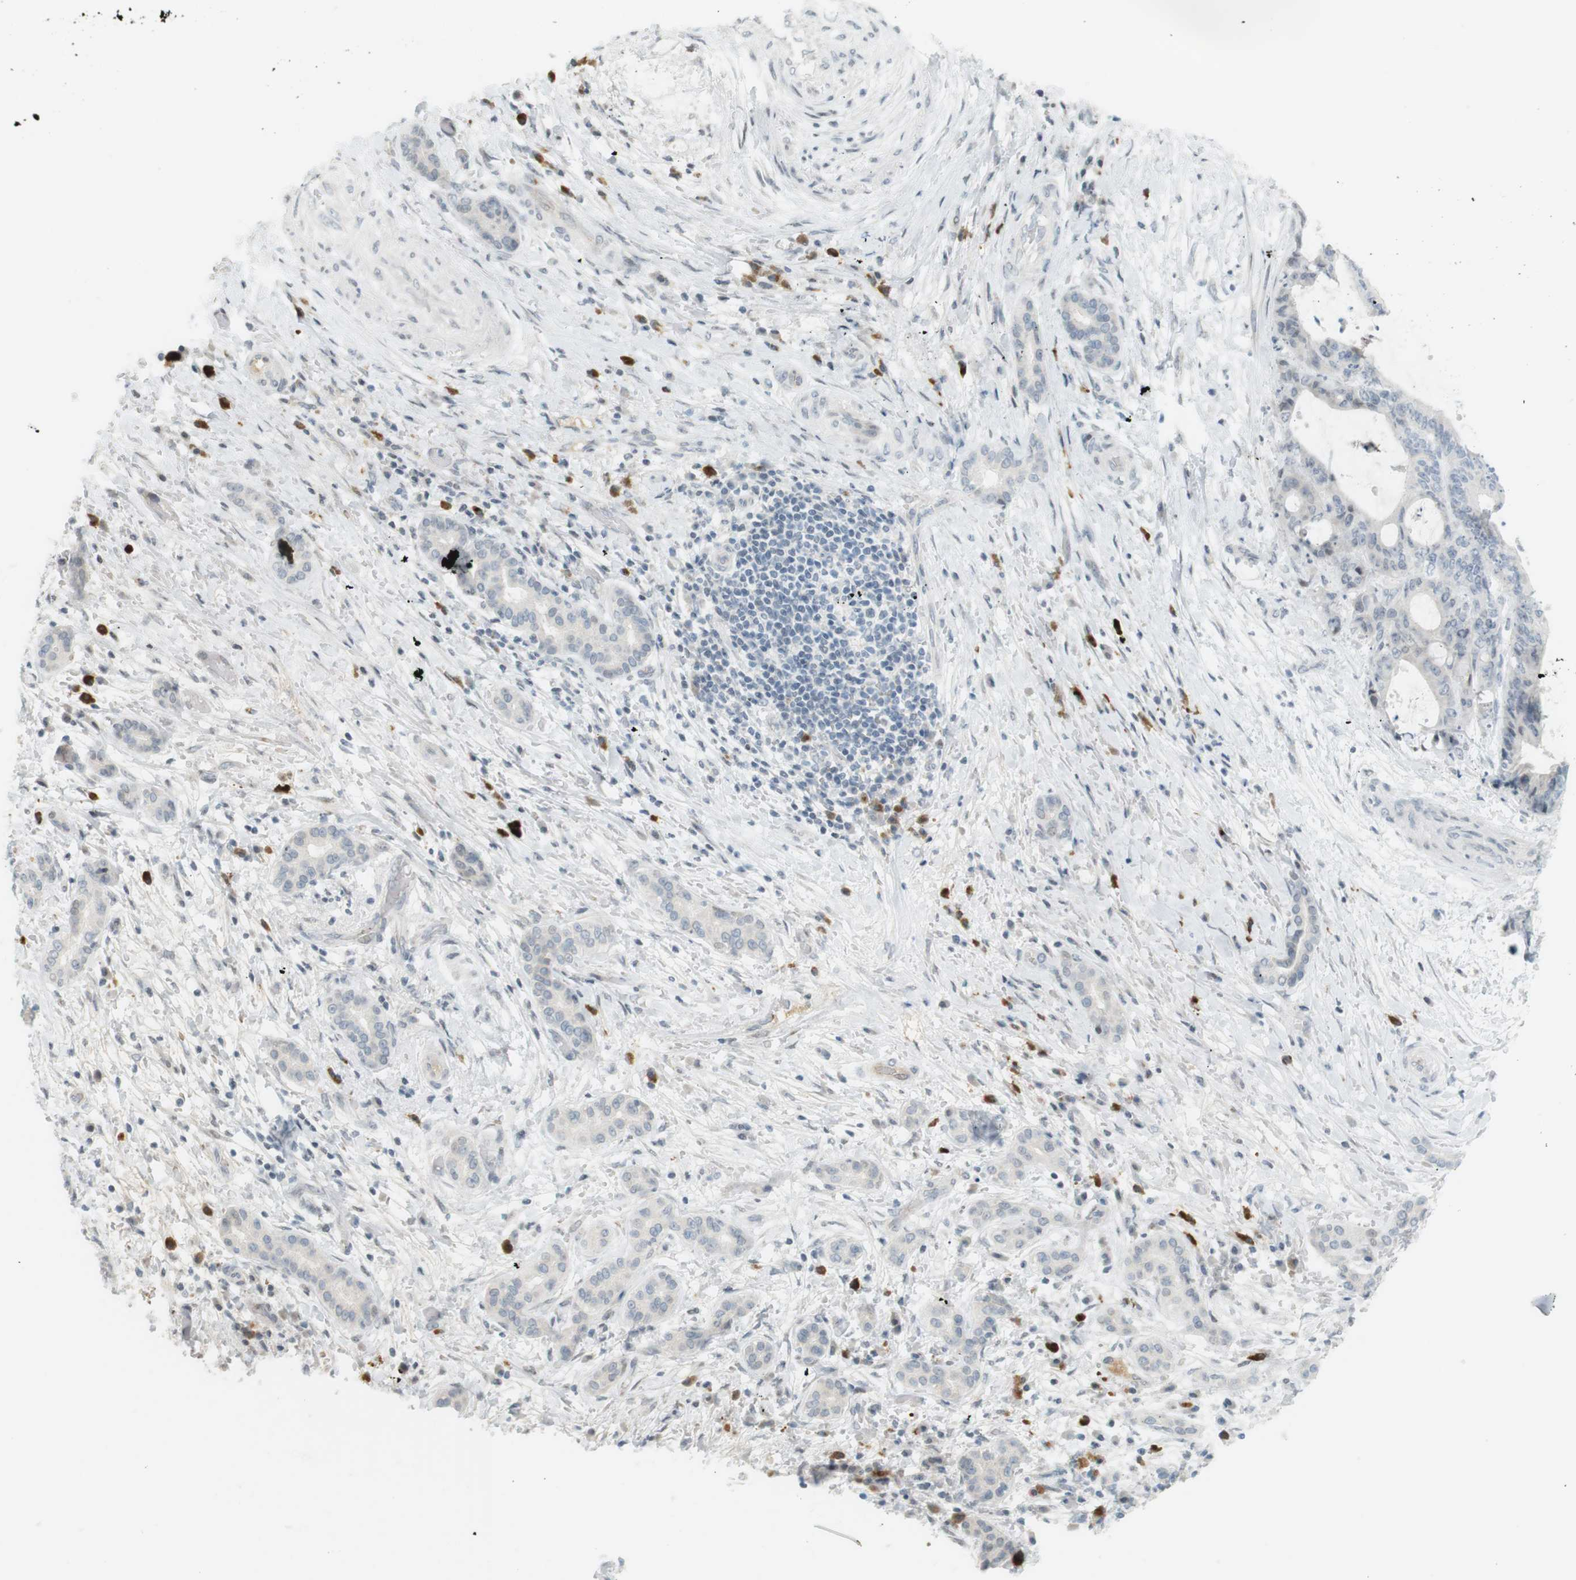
{"staining": {"intensity": "weak", "quantity": "<25%", "location": "nuclear"}, "tissue": "liver cancer", "cell_type": "Tumor cells", "image_type": "cancer", "snomed": [{"axis": "morphology", "description": "Cholangiocarcinoma"}, {"axis": "topography", "description": "Liver"}], "caption": "The immunohistochemistry (IHC) micrograph has no significant staining in tumor cells of liver cholangiocarcinoma tissue.", "gene": "DMC1", "patient": {"sex": "female", "age": 73}}